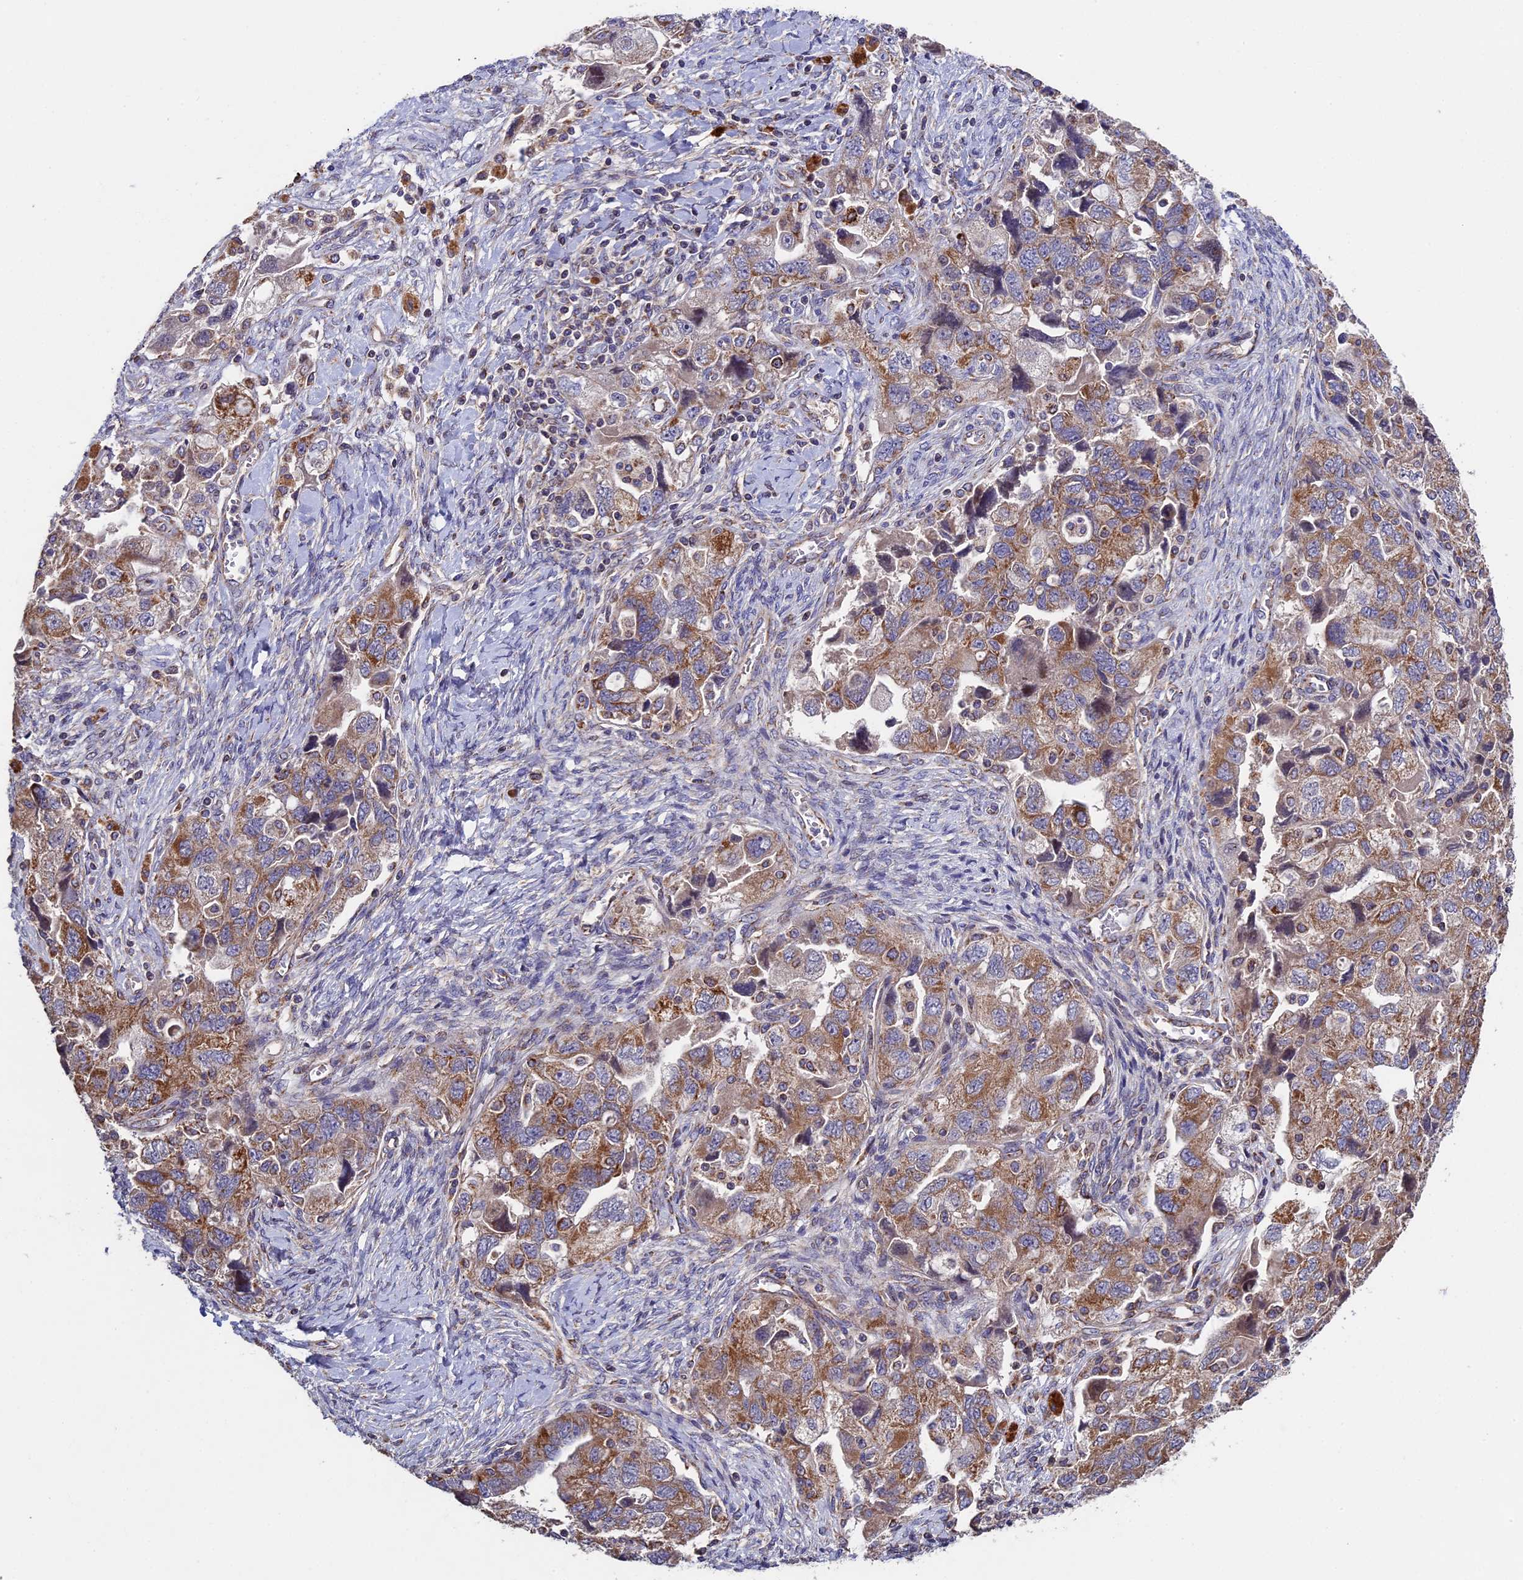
{"staining": {"intensity": "moderate", "quantity": ">75%", "location": "cytoplasmic/membranous"}, "tissue": "ovarian cancer", "cell_type": "Tumor cells", "image_type": "cancer", "snomed": [{"axis": "morphology", "description": "Carcinoma, NOS"}, {"axis": "morphology", "description": "Cystadenocarcinoma, serous, NOS"}, {"axis": "topography", "description": "Ovary"}], "caption": "IHC of ovarian cancer reveals medium levels of moderate cytoplasmic/membranous positivity in about >75% of tumor cells. Nuclei are stained in blue.", "gene": "RNF17", "patient": {"sex": "female", "age": 69}}